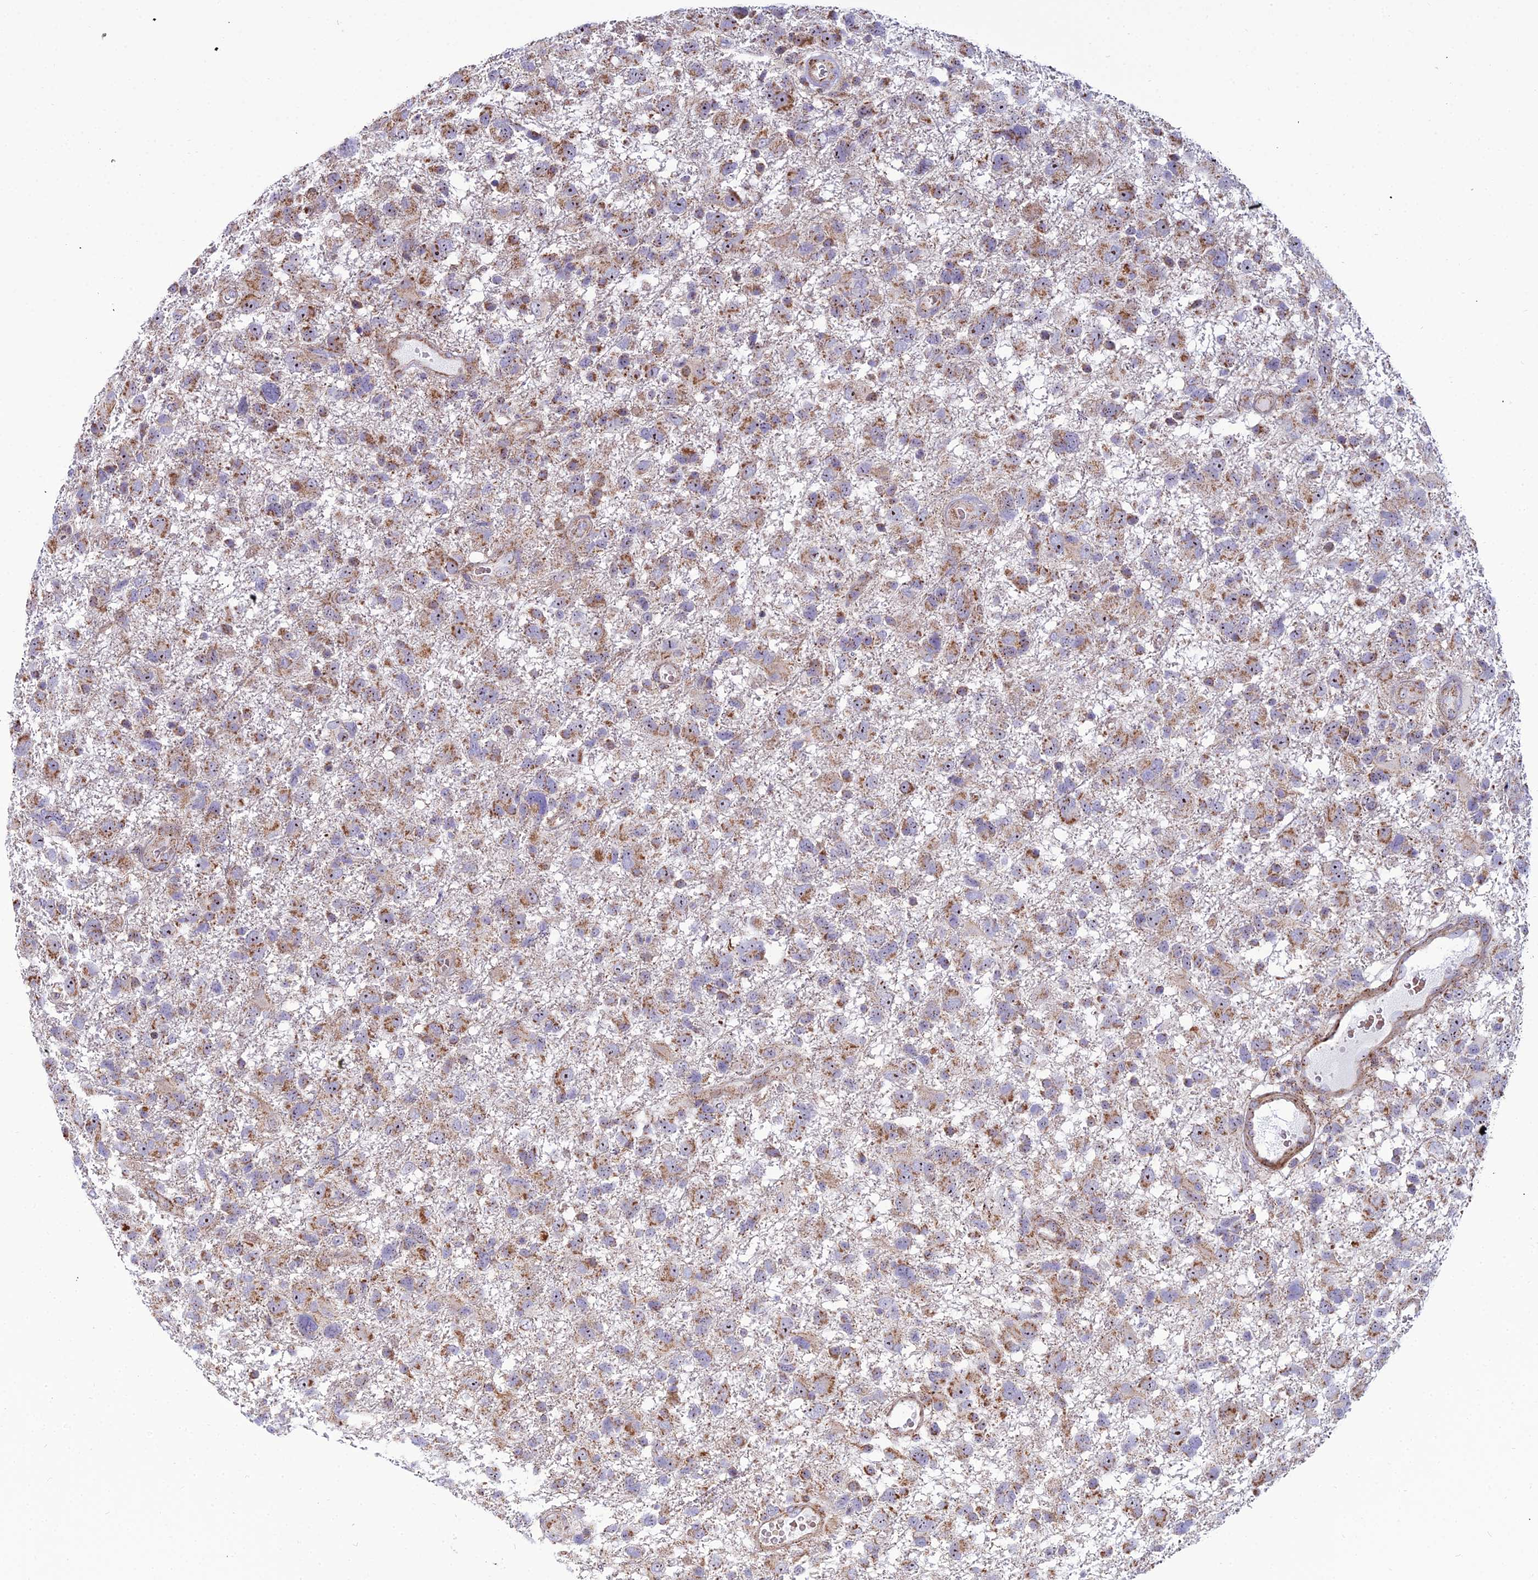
{"staining": {"intensity": "moderate", "quantity": ">75%", "location": "cytoplasmic/membranous"}, "tissue": "glioma", "cell_type": "Tumor cells", "image_type": "cancer", "snomed": [{"axis": "morphology", "description": "Glioma, malignant, High grade"}, {"axis": "topography", "description": "Brain"}], "caption": "Moderate cytoplasmic/membranous protein staining is identified in approximately >75% of tumor cells in glioma.", "gene": "SLC35F4", "patient": {"sex": "male", "age": 61}}